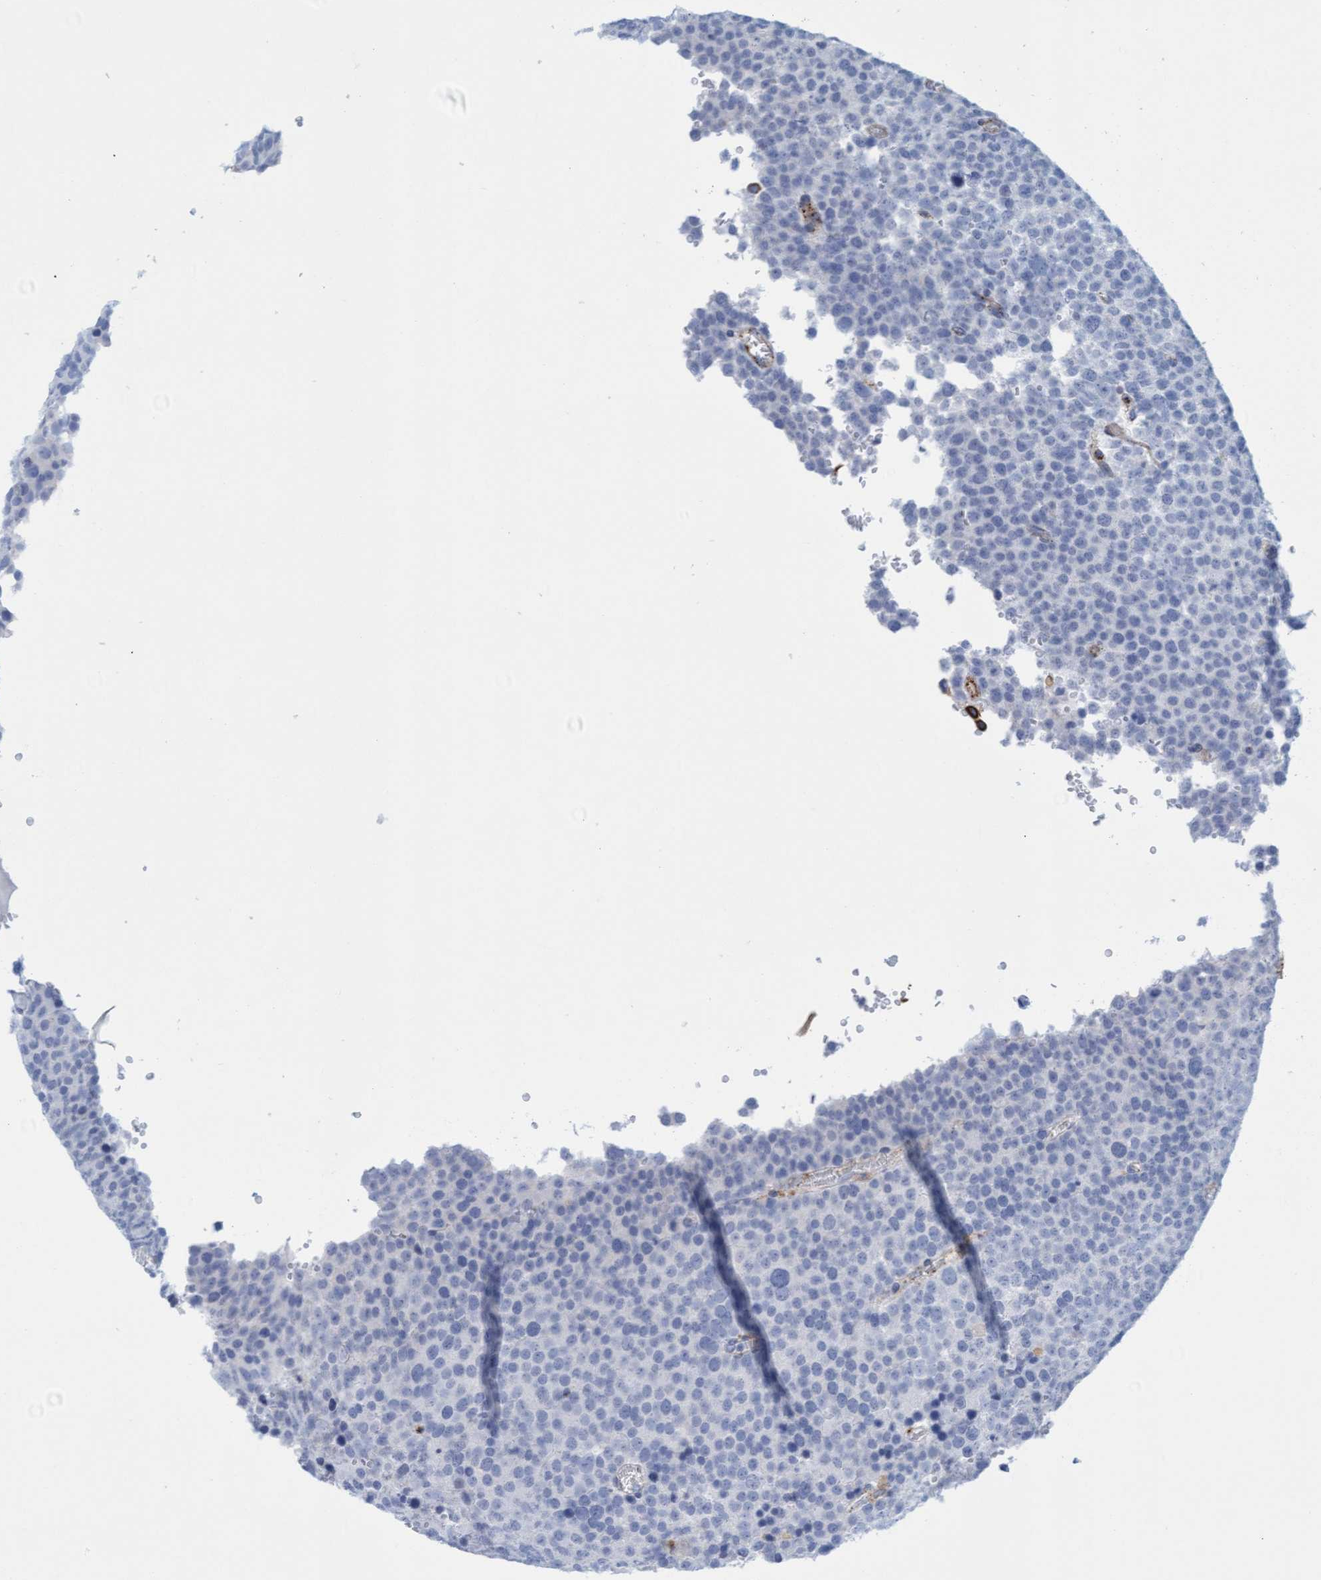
{"staining": {"intensity": "negative", "quantity": "none", "location": "none"}, "tissue": "testis cancer", "cell_type": "Tumor cells", "image_type": "cancer", "snomed": [{"axis": "morphology", "description": "Seminoma, NOS"}, {"axis": "topography", "description": "Testis"}], "caption": "An immunohistochemistry image of testis cancer is shown. There is no staining in tumor cells of testis cancer.", "gene": "SGSH", "patient": {"sex": "male", "age": 71}}